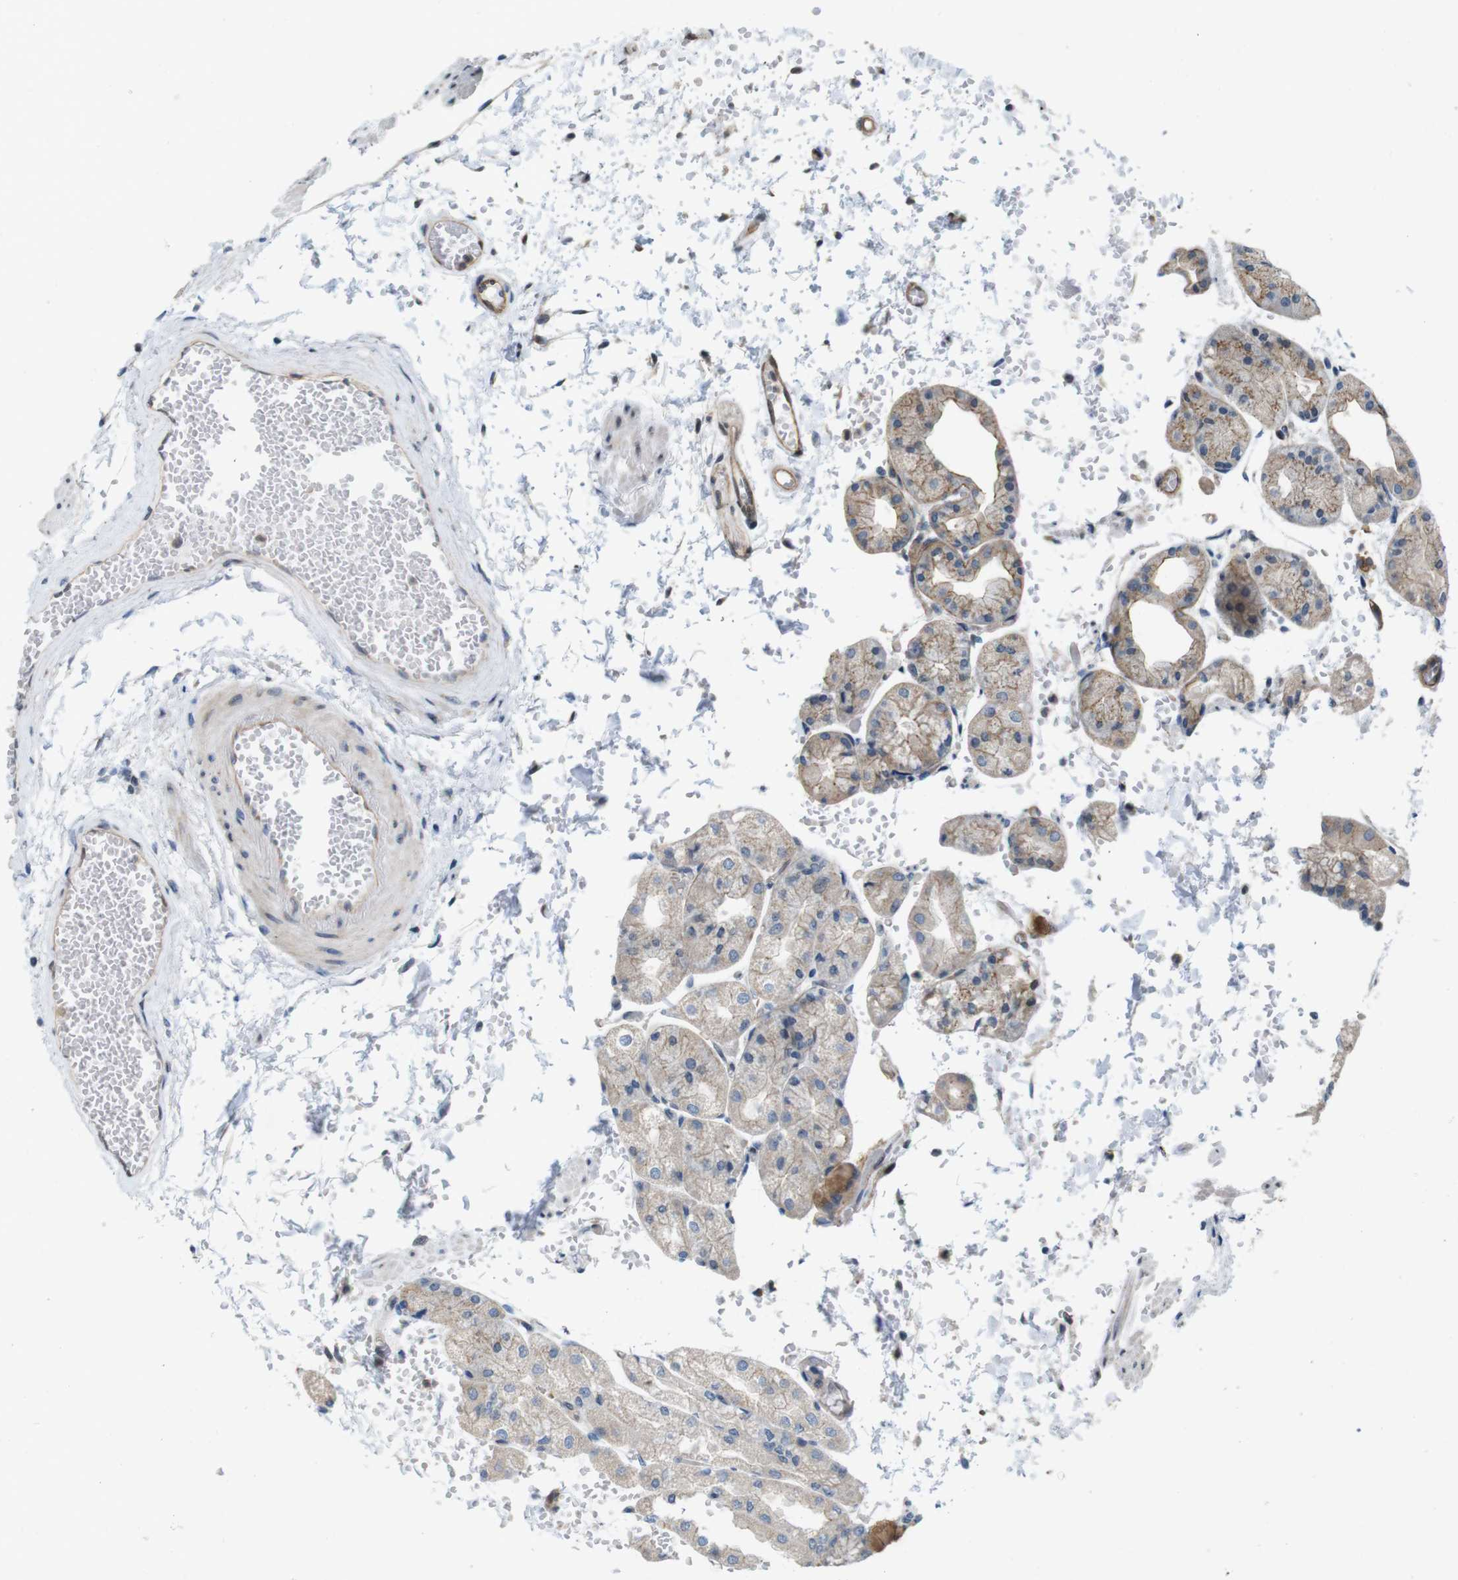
{"staining": {"intensity": "moderate", "quantity": "25%-75%", "location": "cytoplasmic/membranous"}, "tissue": "stomach", "cell_type": "Glandular cells", "image_type": "normal", "snomed": [{"axis": "morphology", "description": "Normal tissue, NOS"}, {"axis": "topography", "description": "Stomach, upper"}], "caption": "This is an image of immunohistochemistry staining of unremarkable stomach, which shows moderate expression in the cytoplasmic/membranous of glandular cells.", "gene": "SKI", "patient": {"sex": "male", "age": 72}}